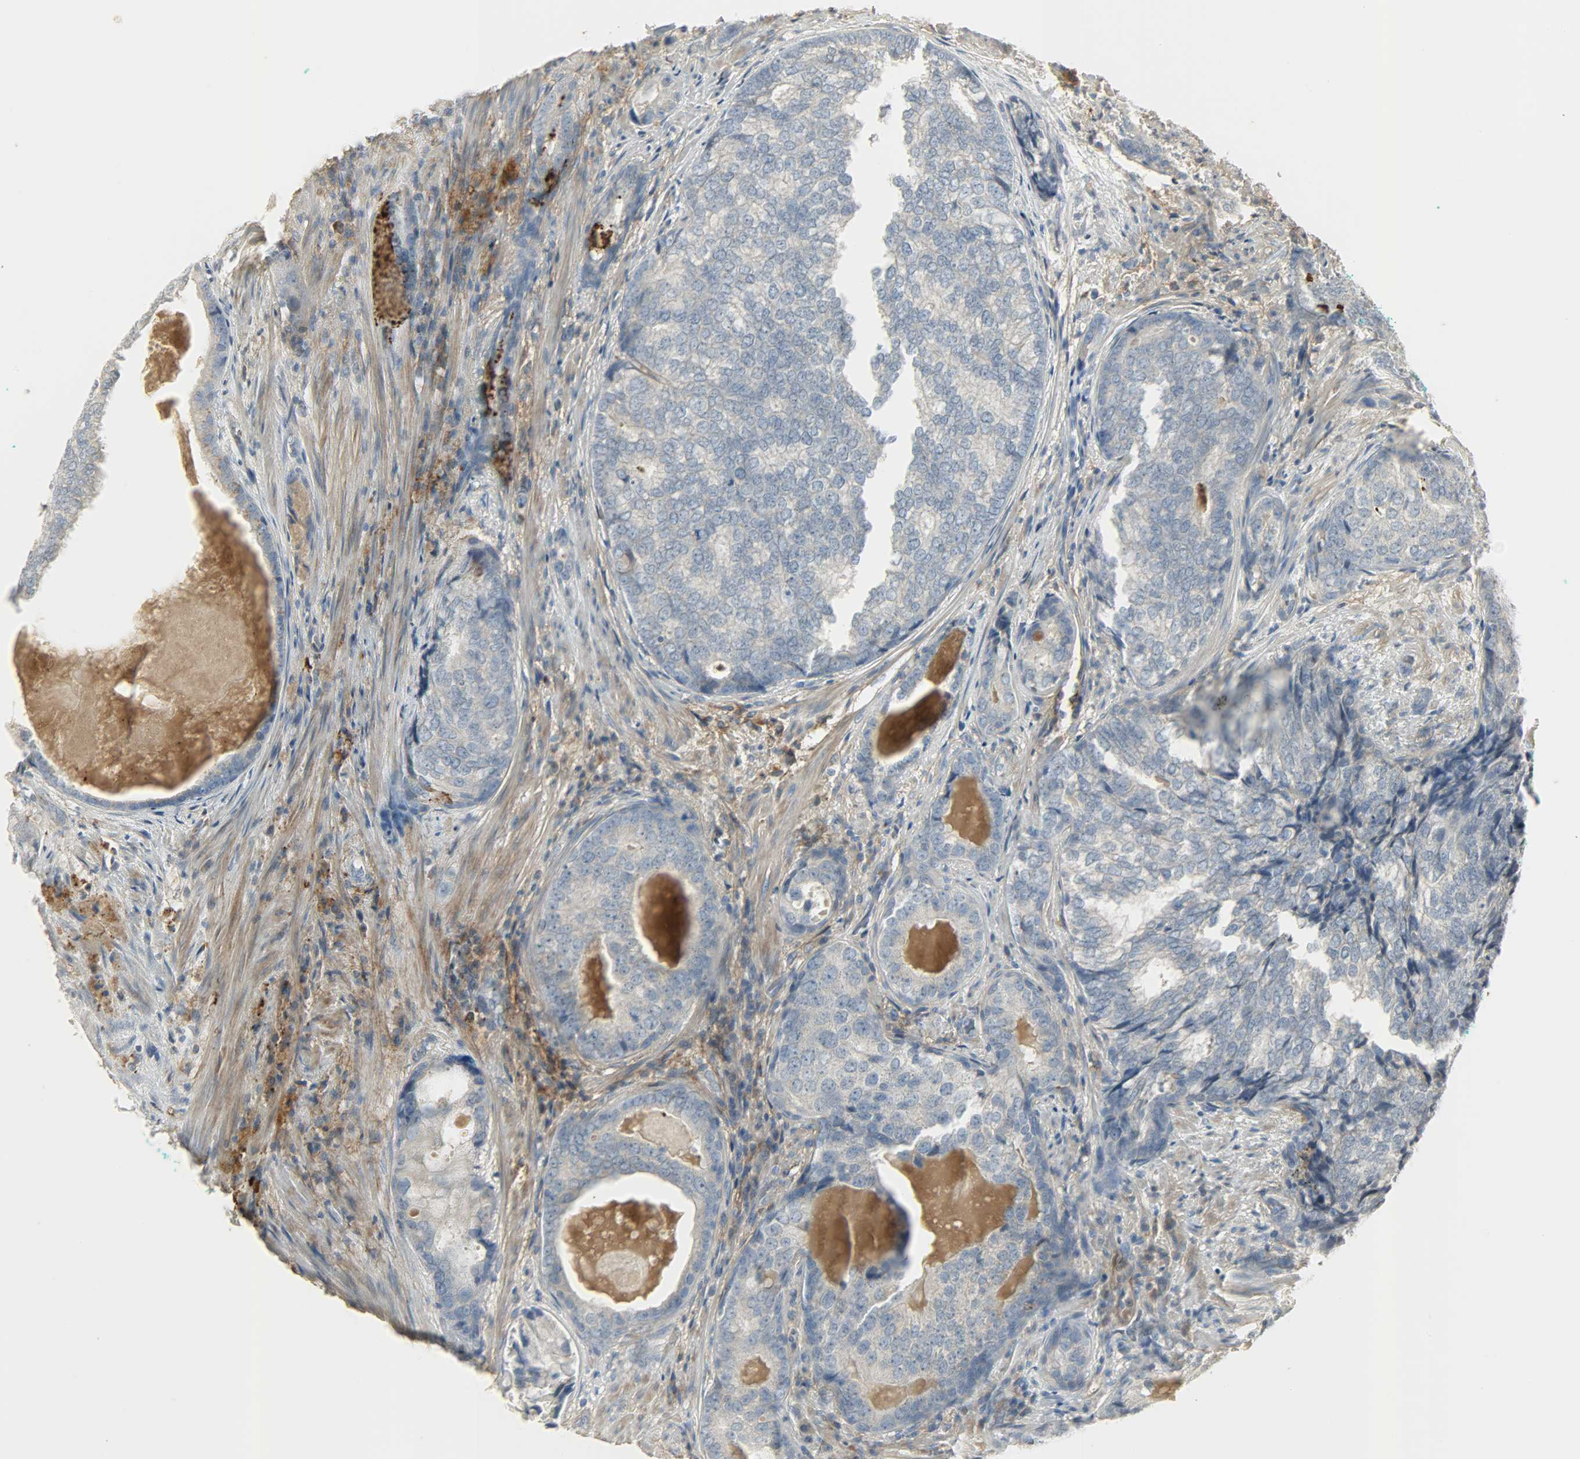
{"staining": {"intensity": "negative", "quantity": "none", "location": "none"}, "tissue": "prostate cancer", "cell_type": "Tumor cells", "image_type": "cancer", "snomed": [{"axis": "morphology", "description": "Adenocarcinoma, High grade"}, {"axis": "topography", "description": "Prostate"}], "caption": "A high-resolution photomicrograph shows immunohistochemistry (IHC) staining of prostate cancer (high-grade adenocarcinoma), which displays no significant positivity in tumor cells.", "gene": "ENPEP", "patient": {"sex": "male", "age": 66}}